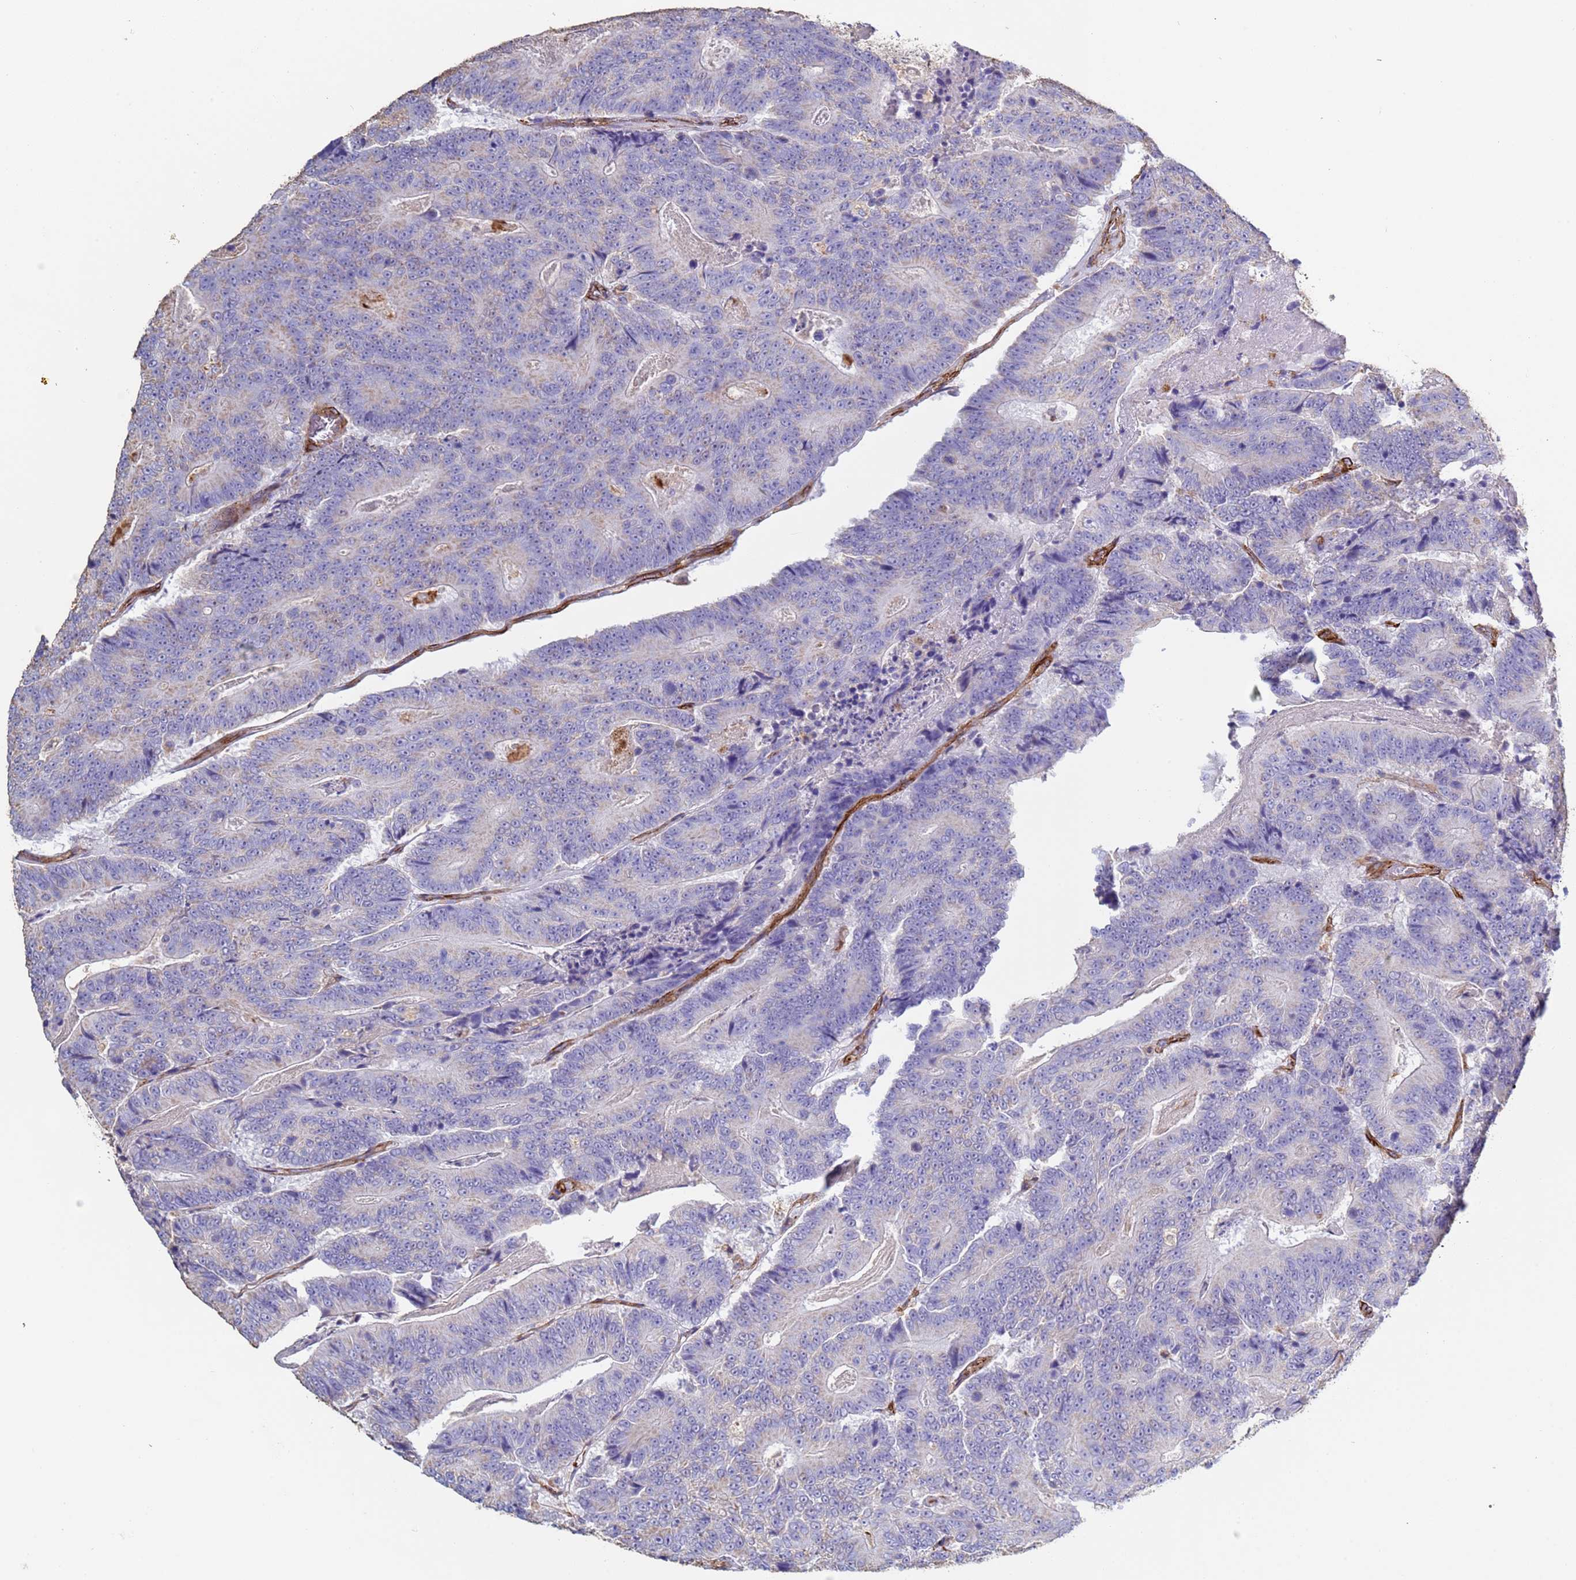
{"staining": {"intensity": "negative", "quantity": "none", "location": "none"}, "tissue": "colorectal cancer", "cell_type": "Tumor cells", "image_type": "cancer", "snomed": [{"axis": "morphology", "description": "Adenocarcinoma, NOS"}, {"axis": "topography", "description": "Colon"}], "caption": "This photomicrograph is of colorectal adenocarcinoma stained with IHC to label a protein in brown with the nuclei are counter-stained blue. There is no expression in tumor cells. The staining was performed using DAB (3,3'-diaminobenzidine) to visualize the protein expression in brown, while the nuclei were stained in blue with hematoxylin (Magnification: 20x).", "gene": "GASK1A", "patient": {"sex": "male", "age": 83}}